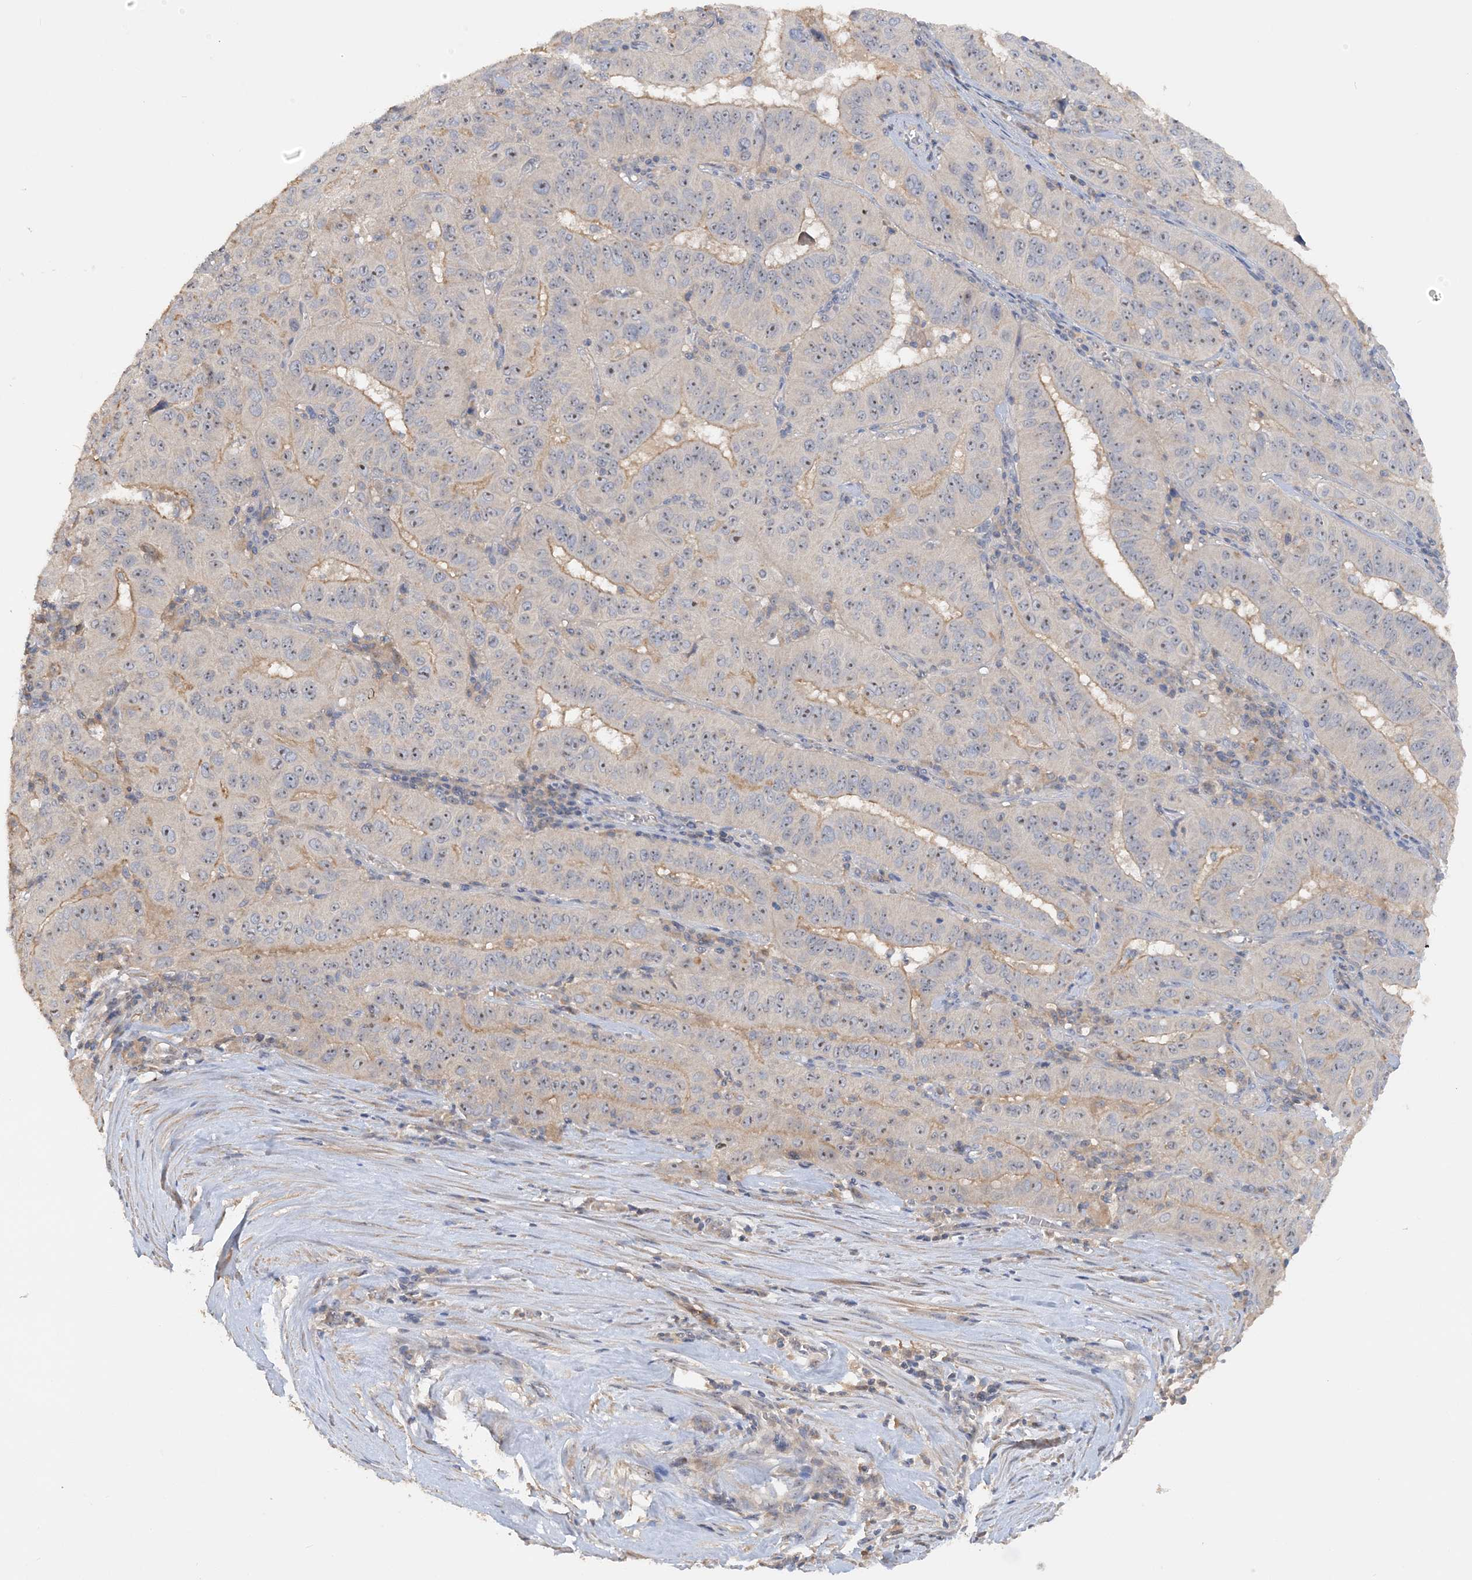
{"staining": {"intensity": "weak", "quantity": "<25%", "location": "cytoplasmic/membranous,nuclear"}, "tissue": "pancreatic cancer", "cell_type": "Tumor cells", "image_type": "cancer", "snomed": [{"axis": "morphology", "description": "Adenocarcinoma, NOS"}, {"axis": "topography", "description": "Pancreas"}], "caption": "IHC photomicrograph of pancreatic cancer stained for a protein (brown), which shows no positivity in tumor cells. Nuclei are stained in blue.", "gene": "GRINA", "patient": {"sex": "male", "age": 63}}